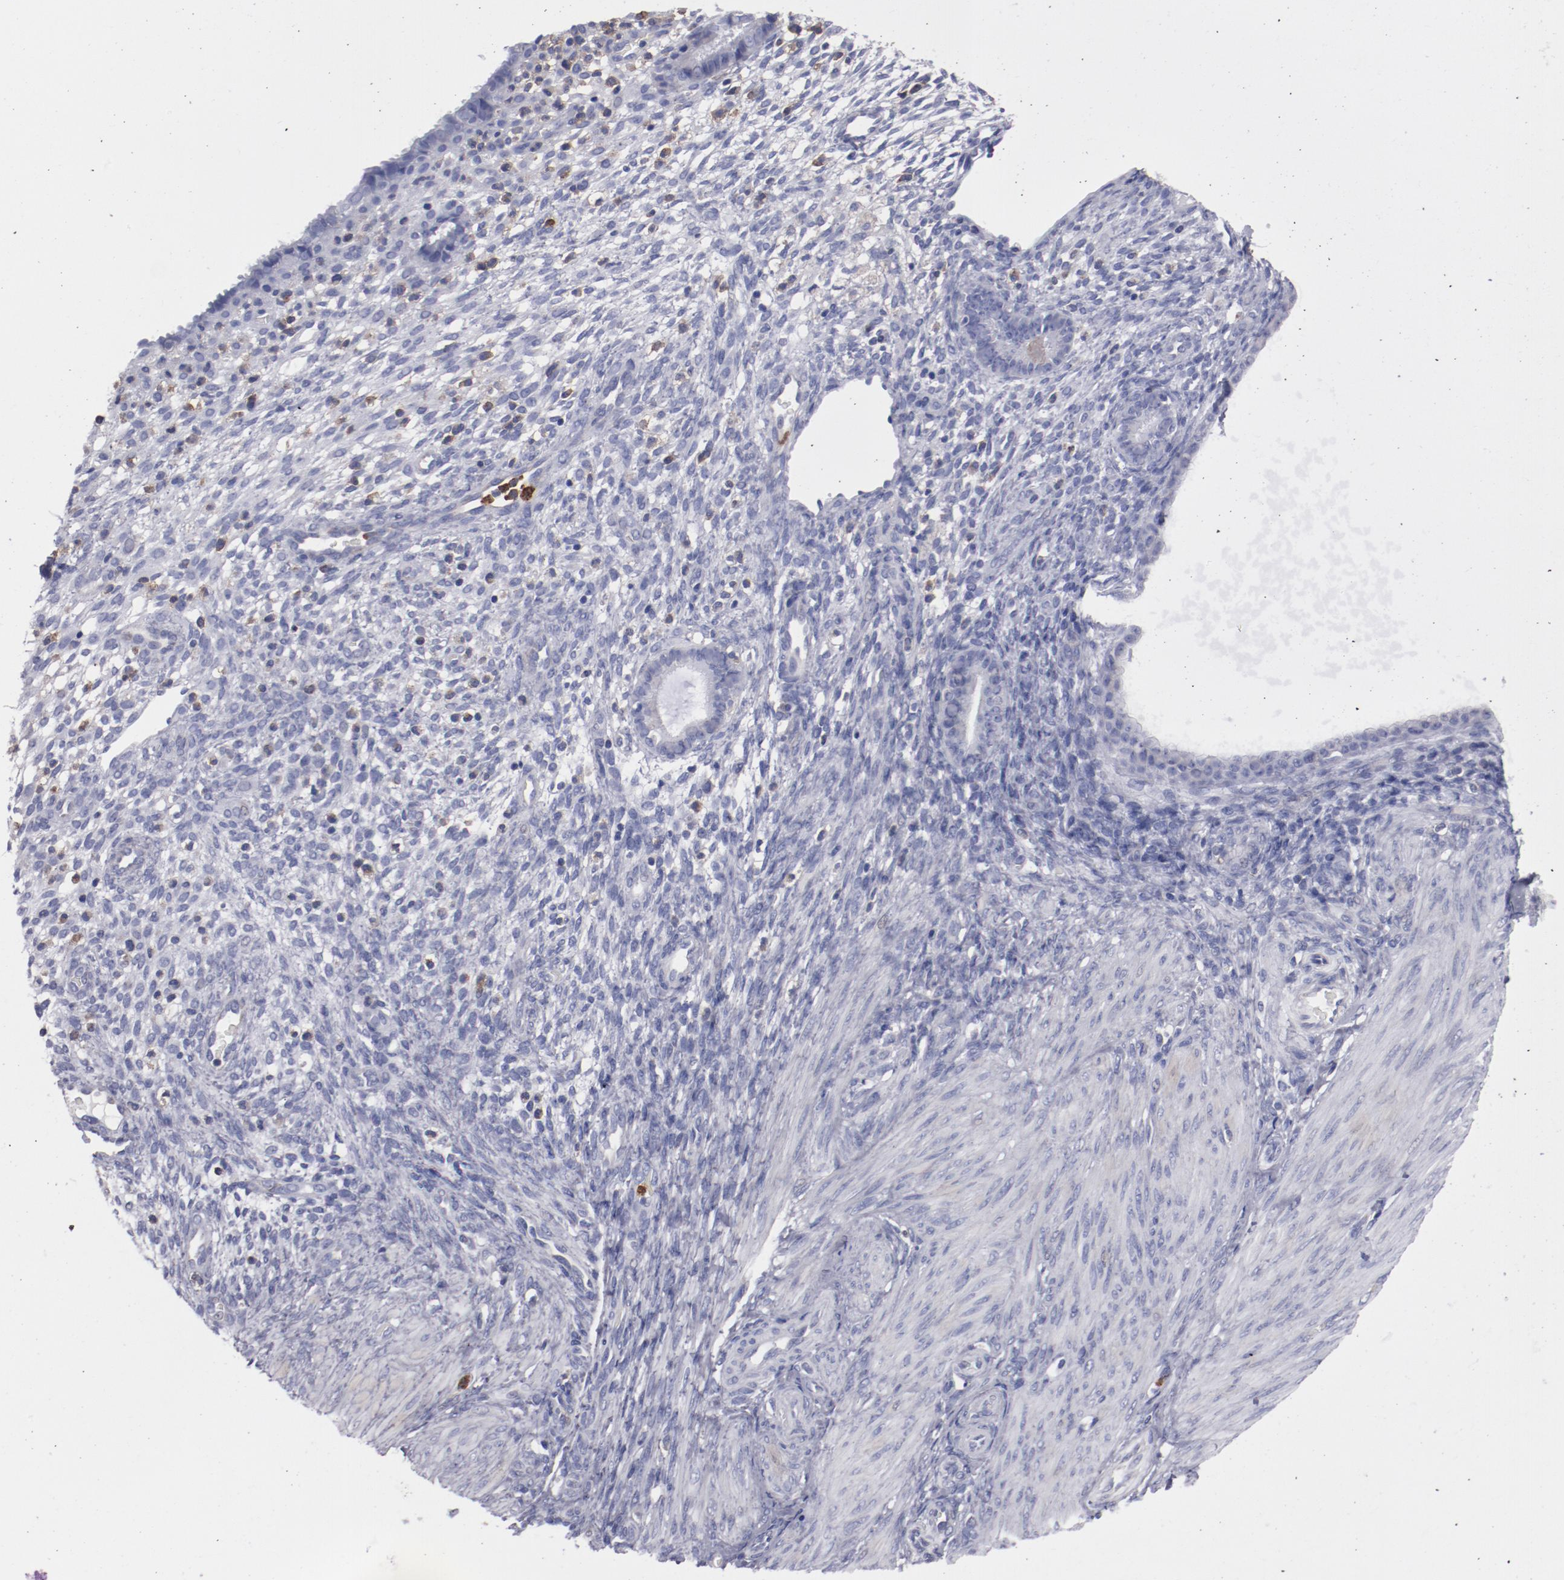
{"staining": {"intensity": "weak", "quantity": "25%-75%", "location": "cytoplasmic/membranous"}, "tissue": "endometrium", "cell_type": "Cells in endometrial stroma", "image_type": "normal", "snomed": [{"axis": "morphology", "description": "Normal tissue, NOS"}, {"axis": "topography", "description": "Endometrium"}], "caption": "Protein analysis of benign endometrium exhibits weak cytoplasmic/membranous staining in about 25%-75% of cells in endometrial stroma.", "gene": "FGR", "patient": {"sex": "female", "age": 72}}